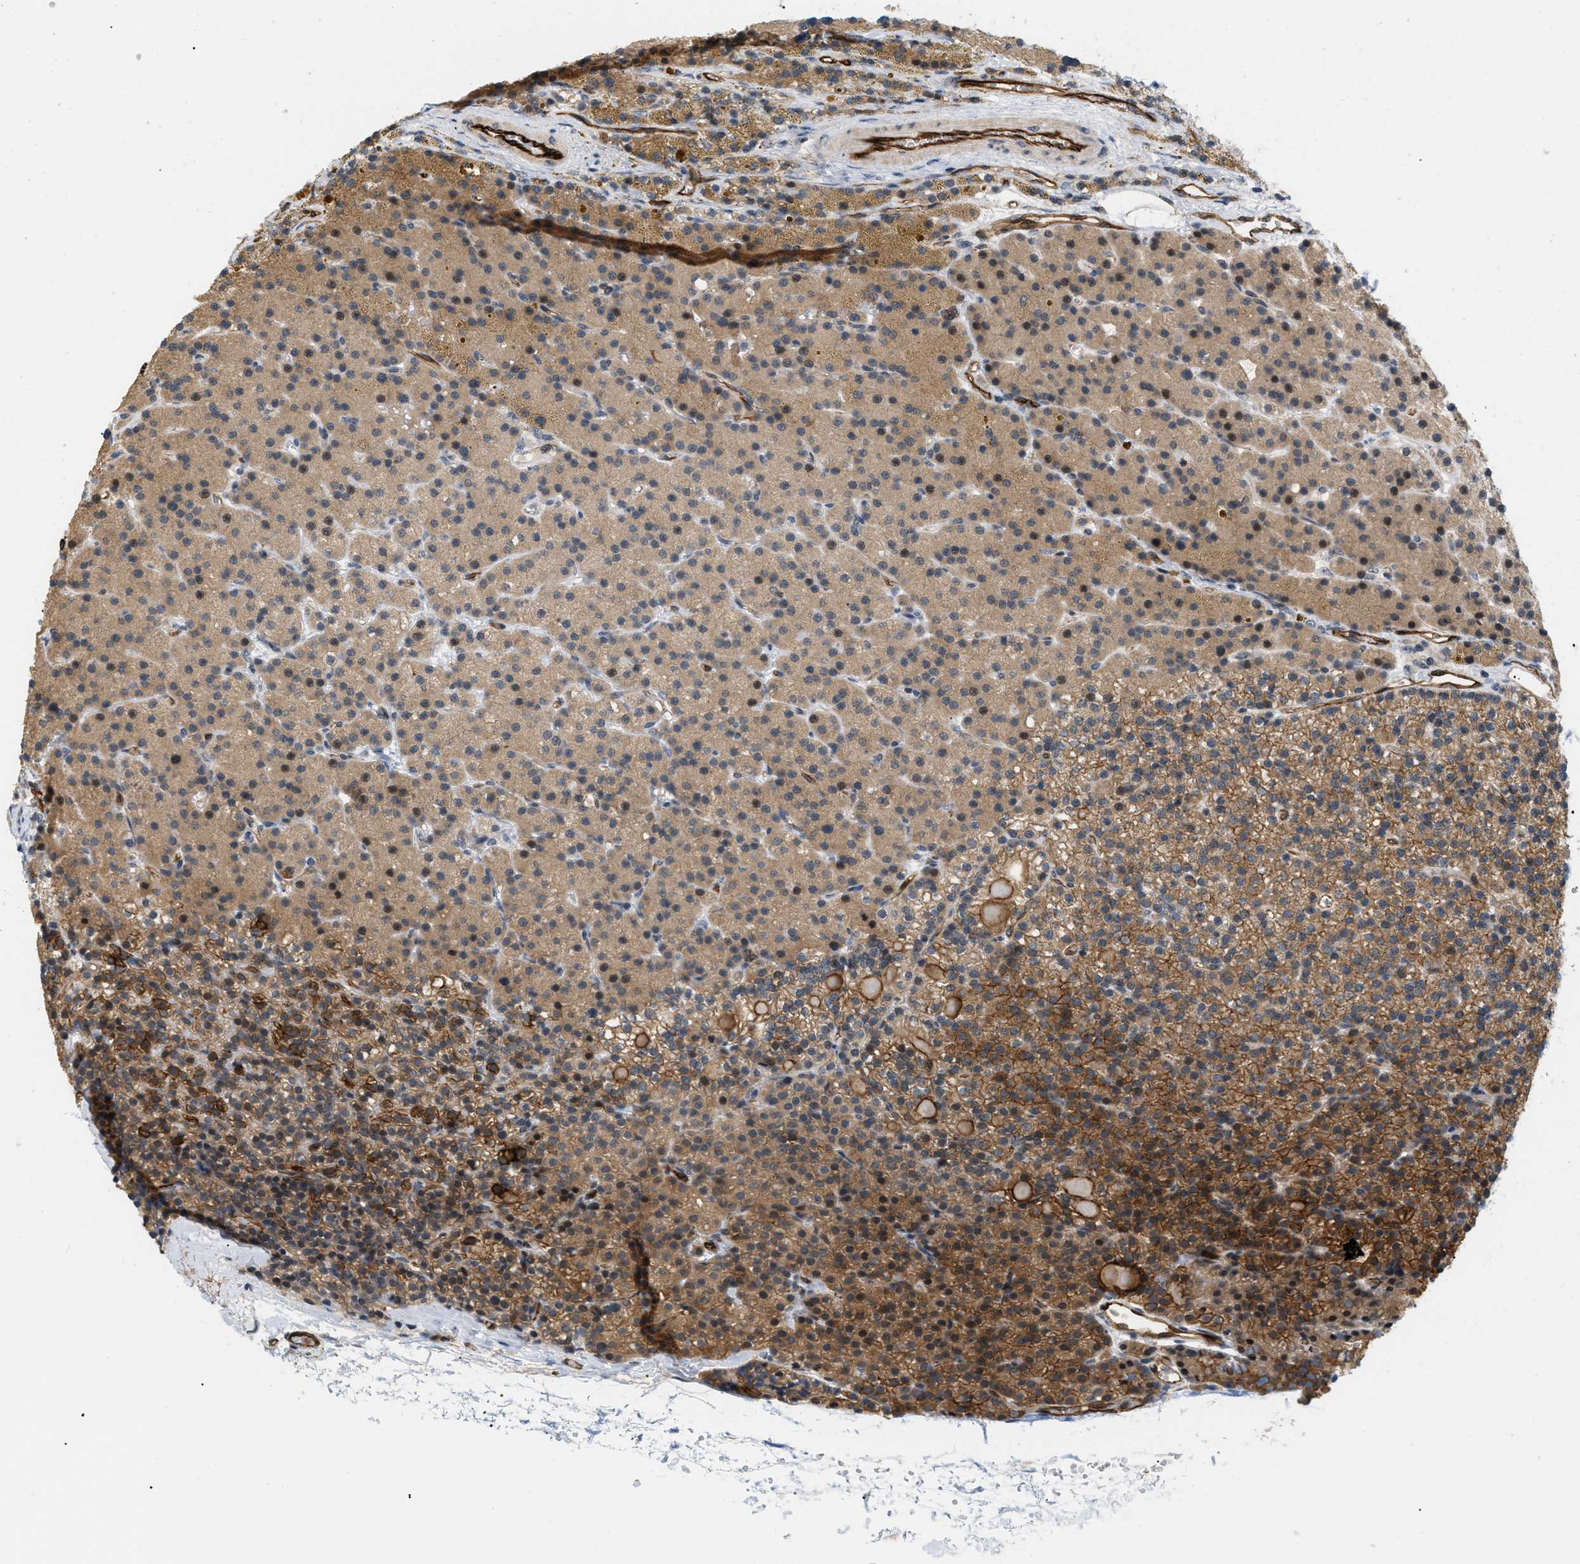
{"staining": {"intensity": "strong", "quantity": ">75%", "location": "cytoplasmic/membranous"}, "tissue": "parathyroid gland", "cell_type": "Glandular cells", "image_type": "normal", "snomed": [{"axis": "morphology", "description": "Normal tissue, NOS"}, {"axis": "morphology", "description": "Adenoma, NOS"}, {"axis": "topography", "description": "Parathyroid gland"}], "caption": "Human parathyroid gland stained with a brown dye displays strong cytoplasmic/membranous positive staining in about >75% of glandular cells.", "gene": "PALMD", "patient": {"sex": "male", "age": 75}}